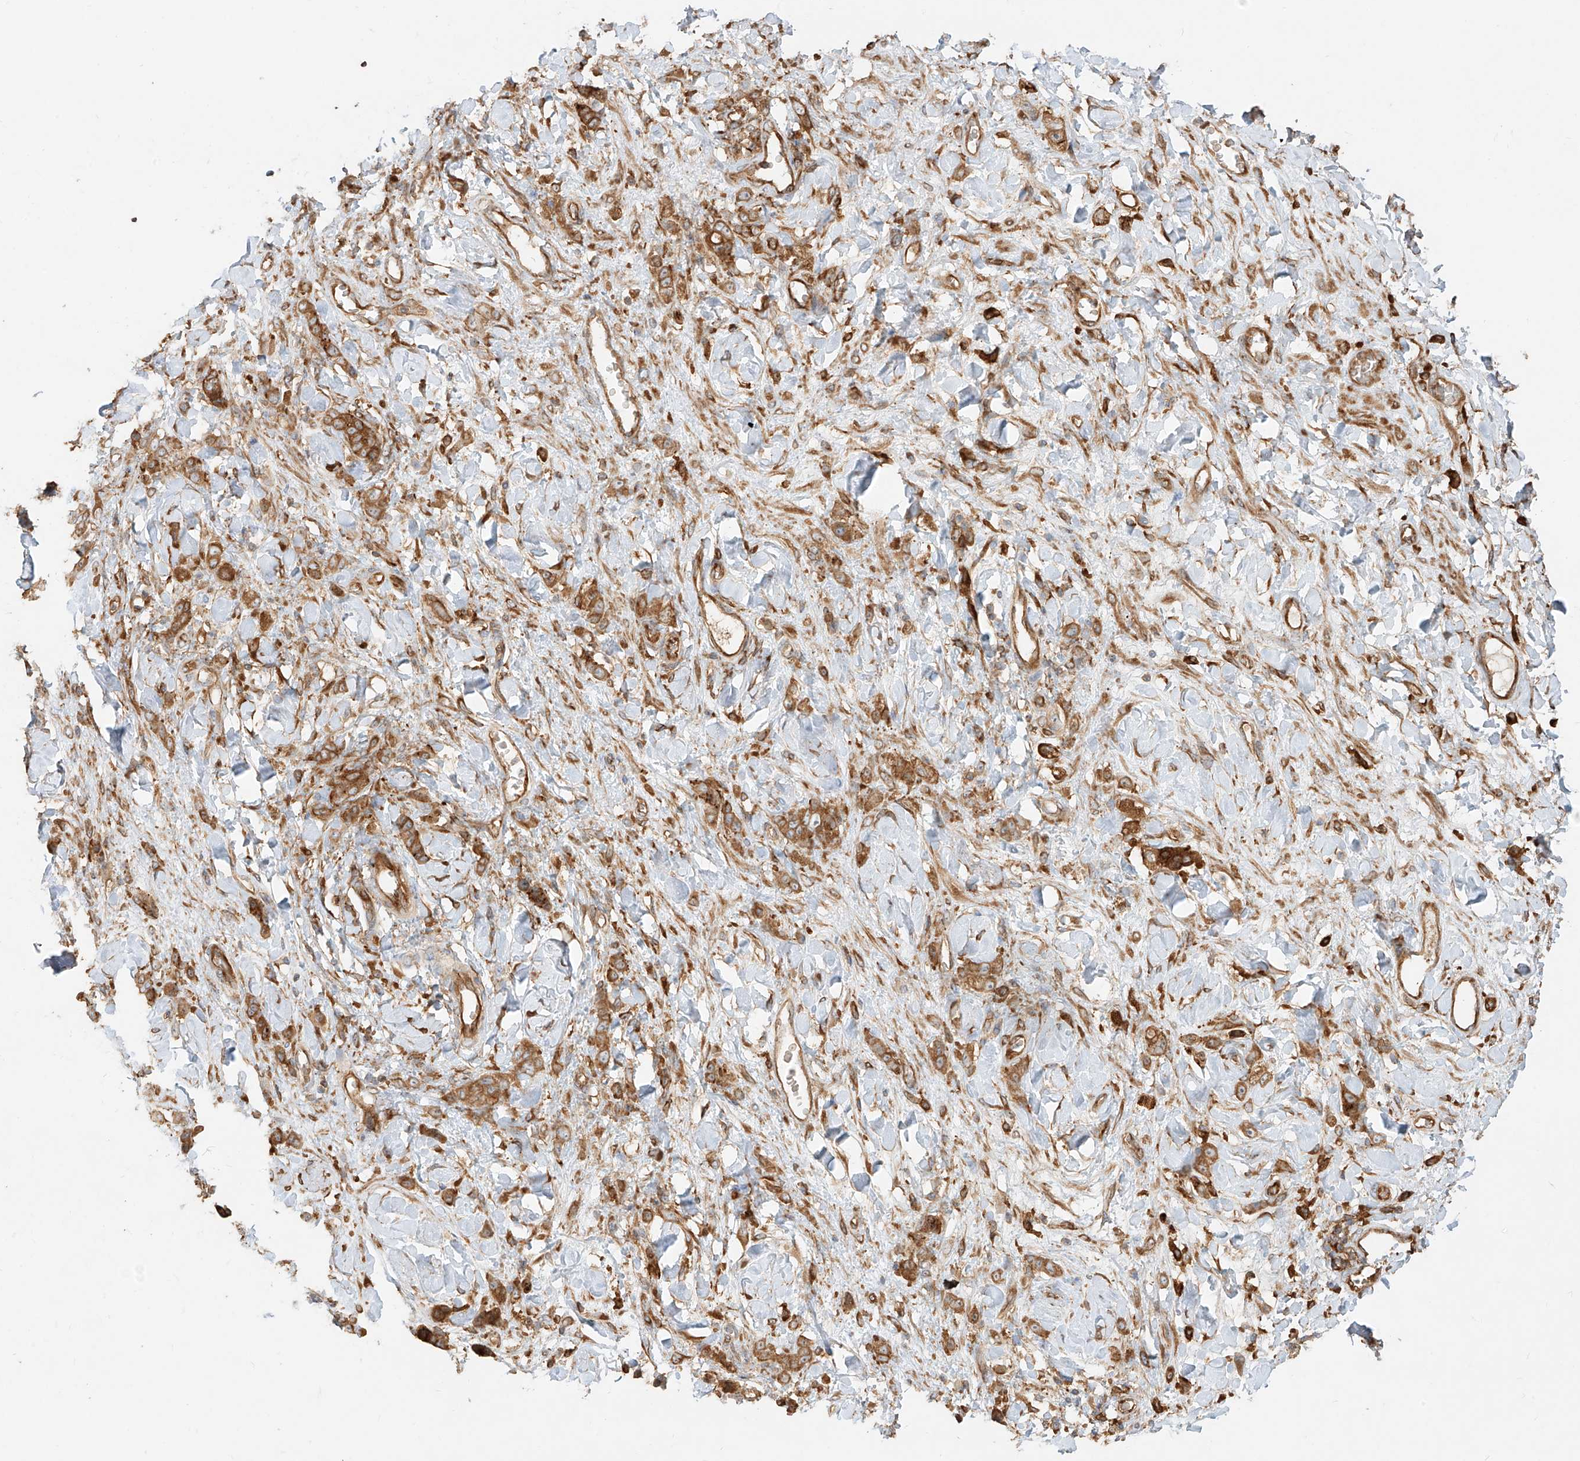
{"staining": {"intensity": "moderate", "quantity": ">75%", "location": "cytoplasmic/membranous"}, "tissue": "stomach cancer", "cell_type": "Tumor cells", "image_type": "cancer", "snomed": [{"axis": "morphology", "description": "Normal tissue, NOS"}, {"axis": "morphology", "description": "Adenocarcinoma, NOS"}, {"axis": "topography", "description": "Stomach"}], "caption": "Brown immunohistochemical staining in stomach cancer (adenocarcinoma) displays moderate cytoplasmic/membranous expression in about >75% of tumor cells.", "gene": "SNX9", "patient": {"sex": "male", "age": 82}}